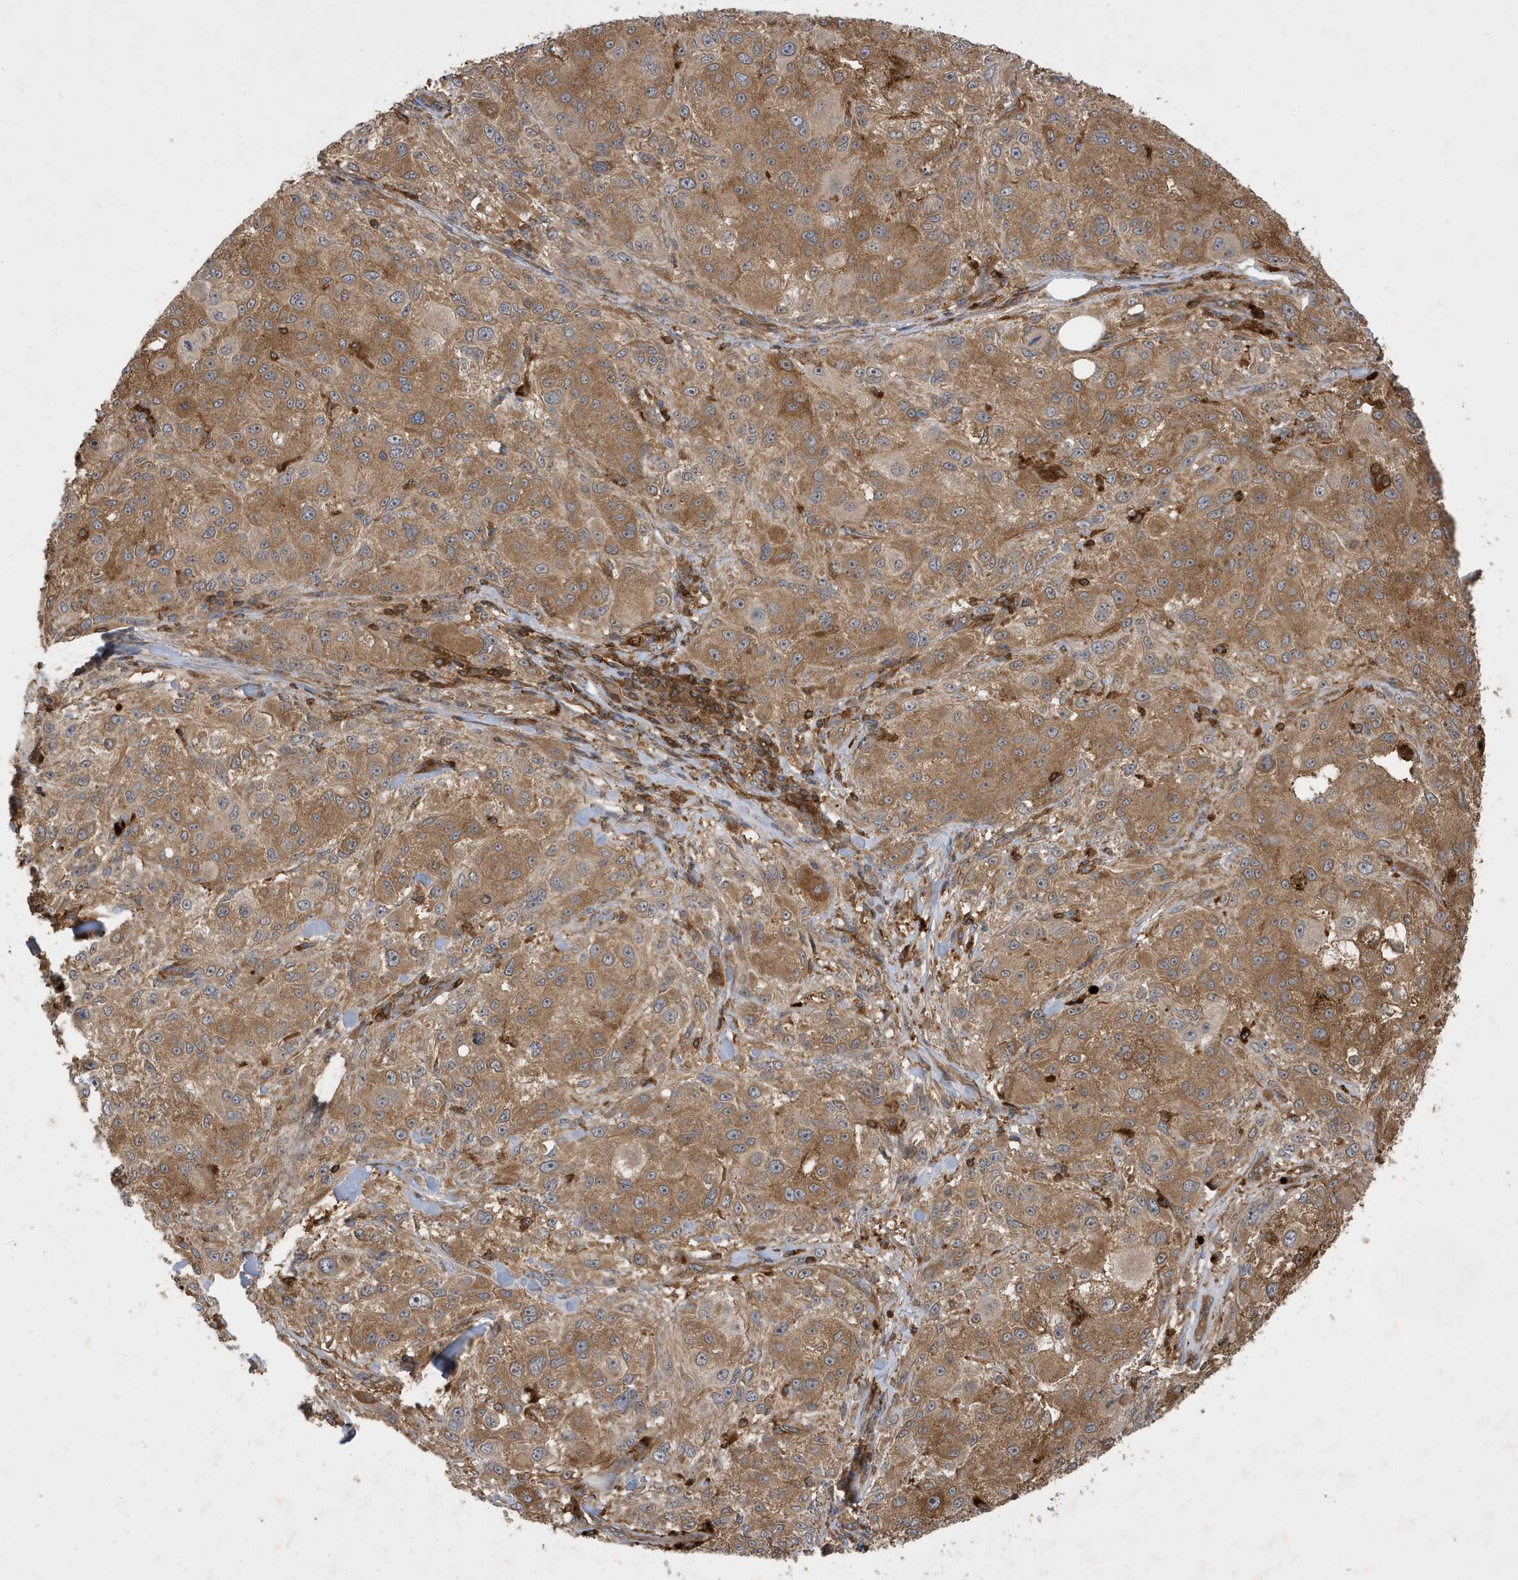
{"staining": {"intensity": "moderate", "quantity": ">75%", "location": "cytoplasmic/membranous"}, "tissue": "melanoma", "cell_type": "Tumor cells", "image_type": "cancer", "snomed": [{"axis": "morphology", "description": "Necrosis, NOS"}, {"axis": "morphology", "description": "Malignant melanoma, NOS"}, {"axis": "topography", "description": "Skin"}], "caption": "Protein staining exhibits moderate cytoplasmic/membranous positivity in approximately >75% of tumor cells in malignant melanoma.", "gene": "LAPTM4A", "patient": {"sex": "female", "age": 87}}